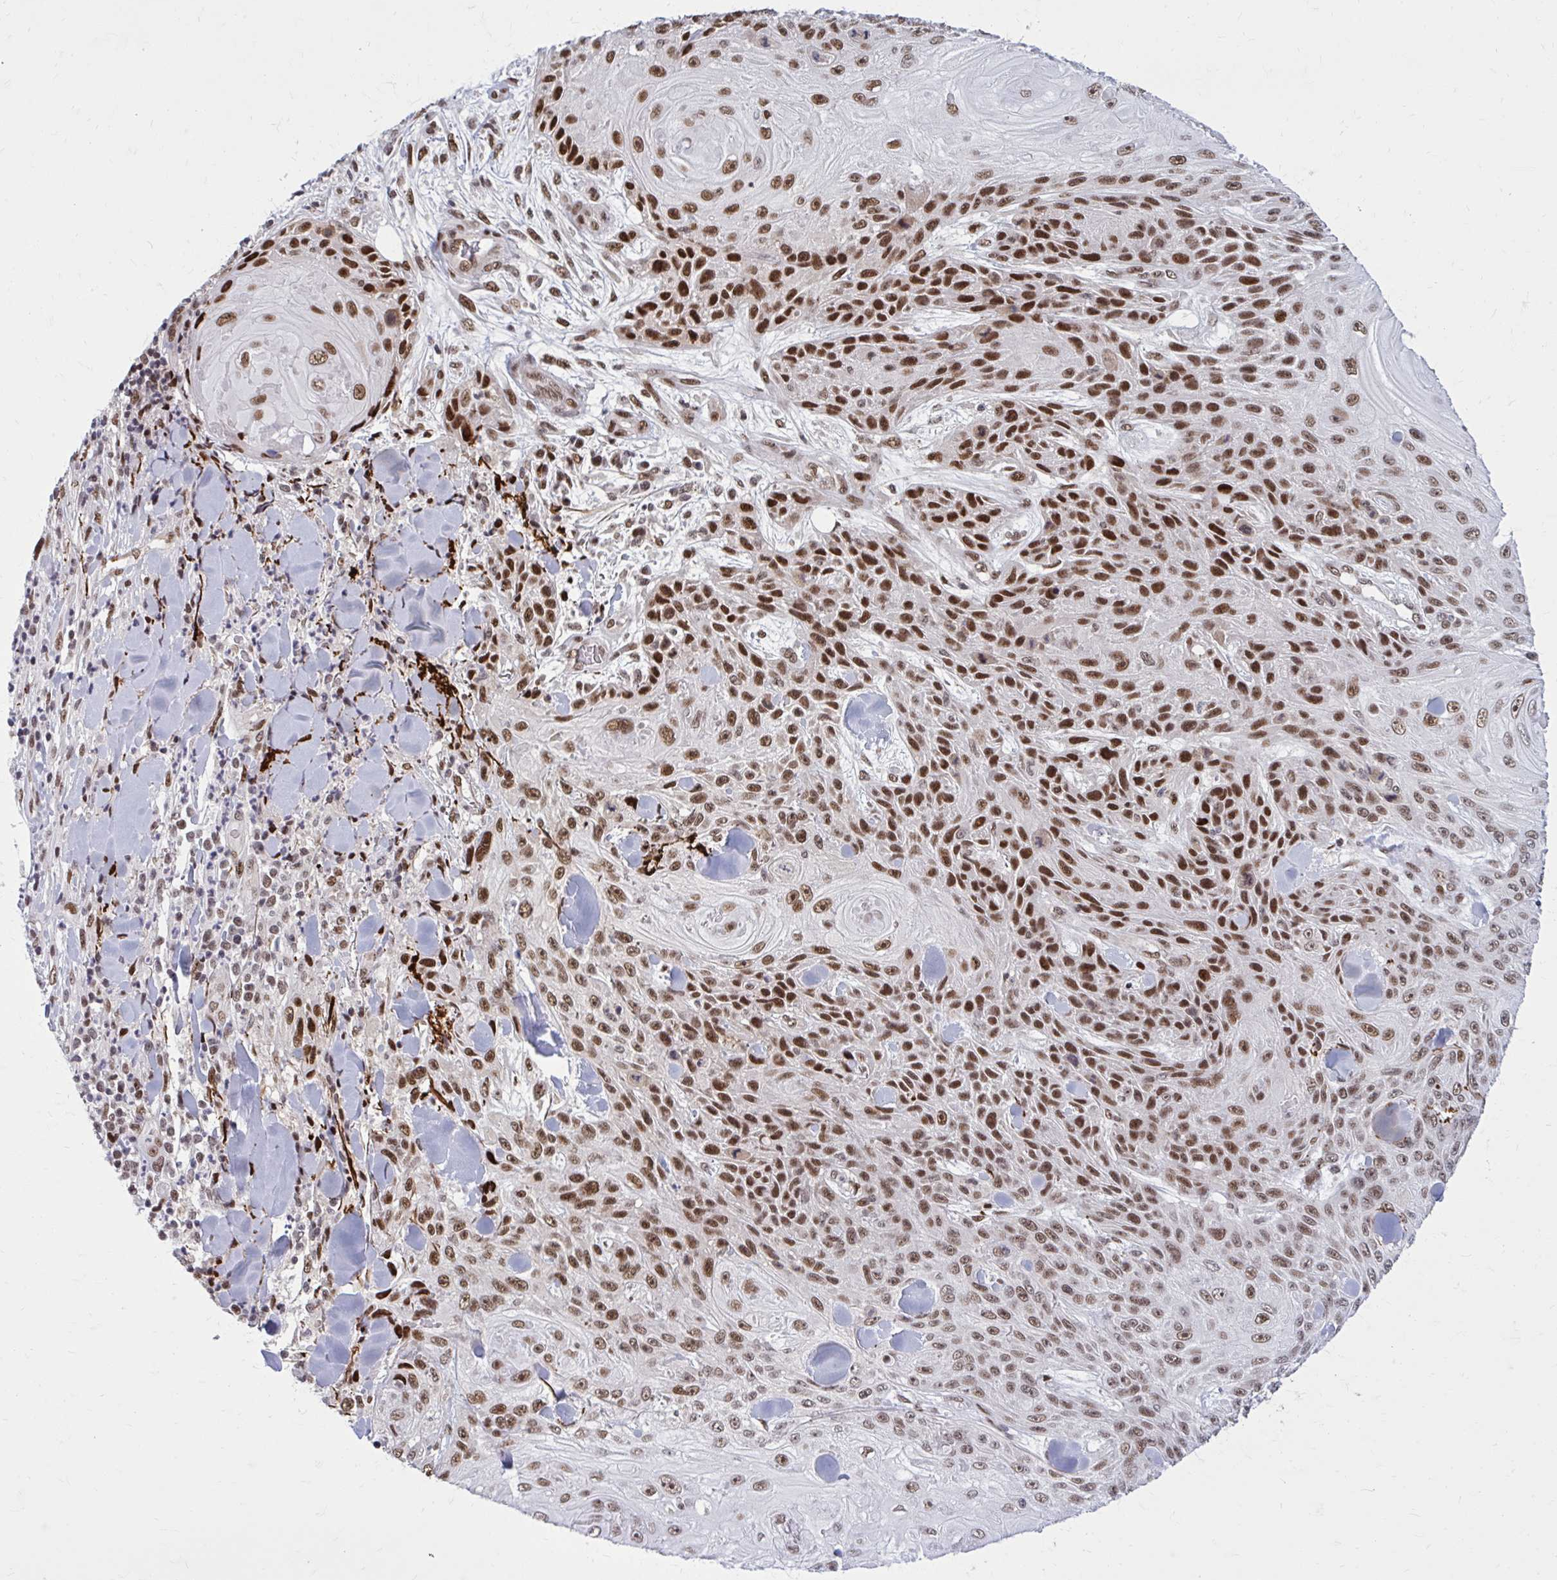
{"staining": {"intensity": "strong", "quantity": ">75%", "location": "nuclear"}, "tissue": "skin cancer", "cell_type": "Tumor cells", "image_type": "cancer", "snomed": [{"axis": "morphology", "description": "Squamous cell carcinoma, NOS"}, {"axis": "topography", "description": "Skin"}], "caption": "DAB immunohistochemical staining of human skin squamous cell carcinoma demonstrates strong nuclear protein expression in approximately >75% of tumor cells. The protein is shown in brown color, while the nuclei are stained blue.", "gene": "PSME4", "patient": {"sex": "male", "age": 88}}